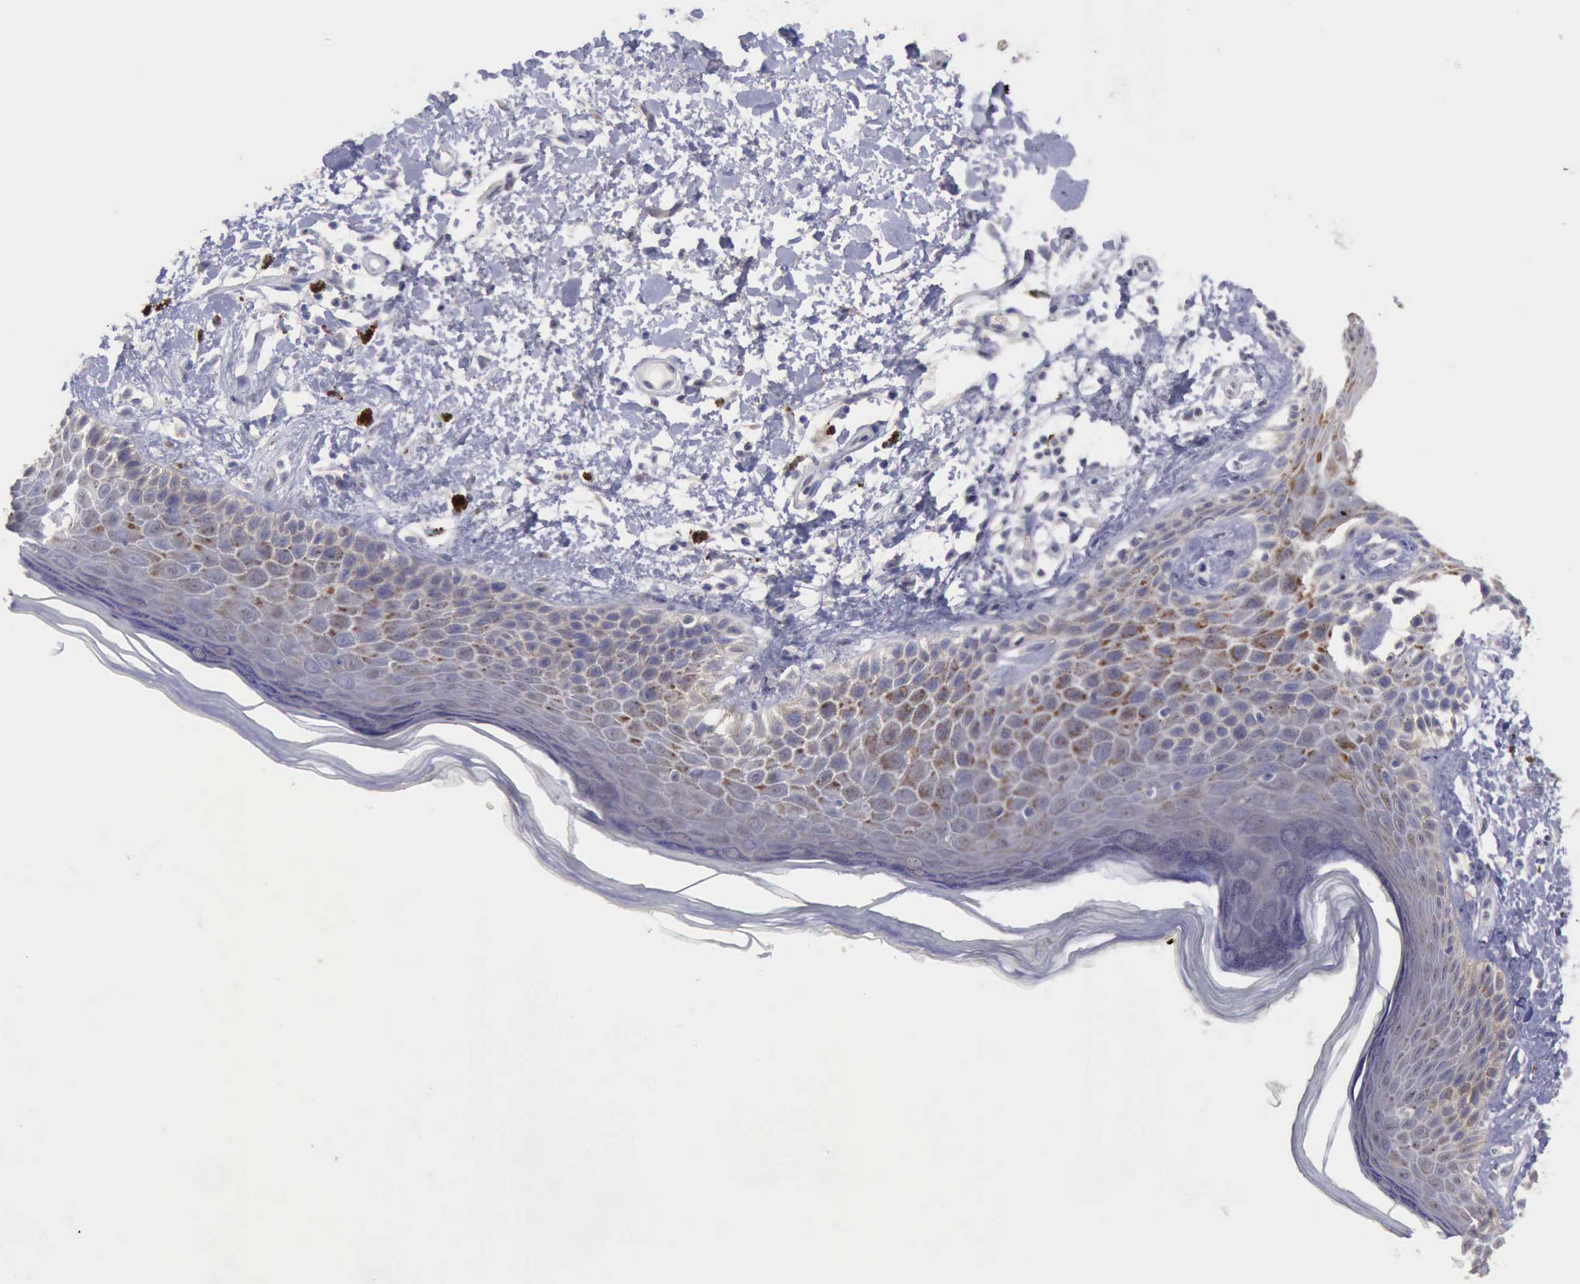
{"staining": {"intensity": "weak", "quantity": "25%-75%", "location": "cytoplasmic/membranous"}, "tissue": "skin", "cell_type": "Epidermal cells", "image_type": "normal", "snomed": [{"axis": "morphology", "description": "Normal tissue, NOS"}, {"axis": "topography", "description": "Anal"}], "caption": "An image showing weak cytoplasmic/membranous staining in about 25%-75% of epidermal cells in unremarkable skin, as visualized by brown immunohistochemical staining.", "gene": "PHKA1", "patient": {"sex": "female", "age": 78}}